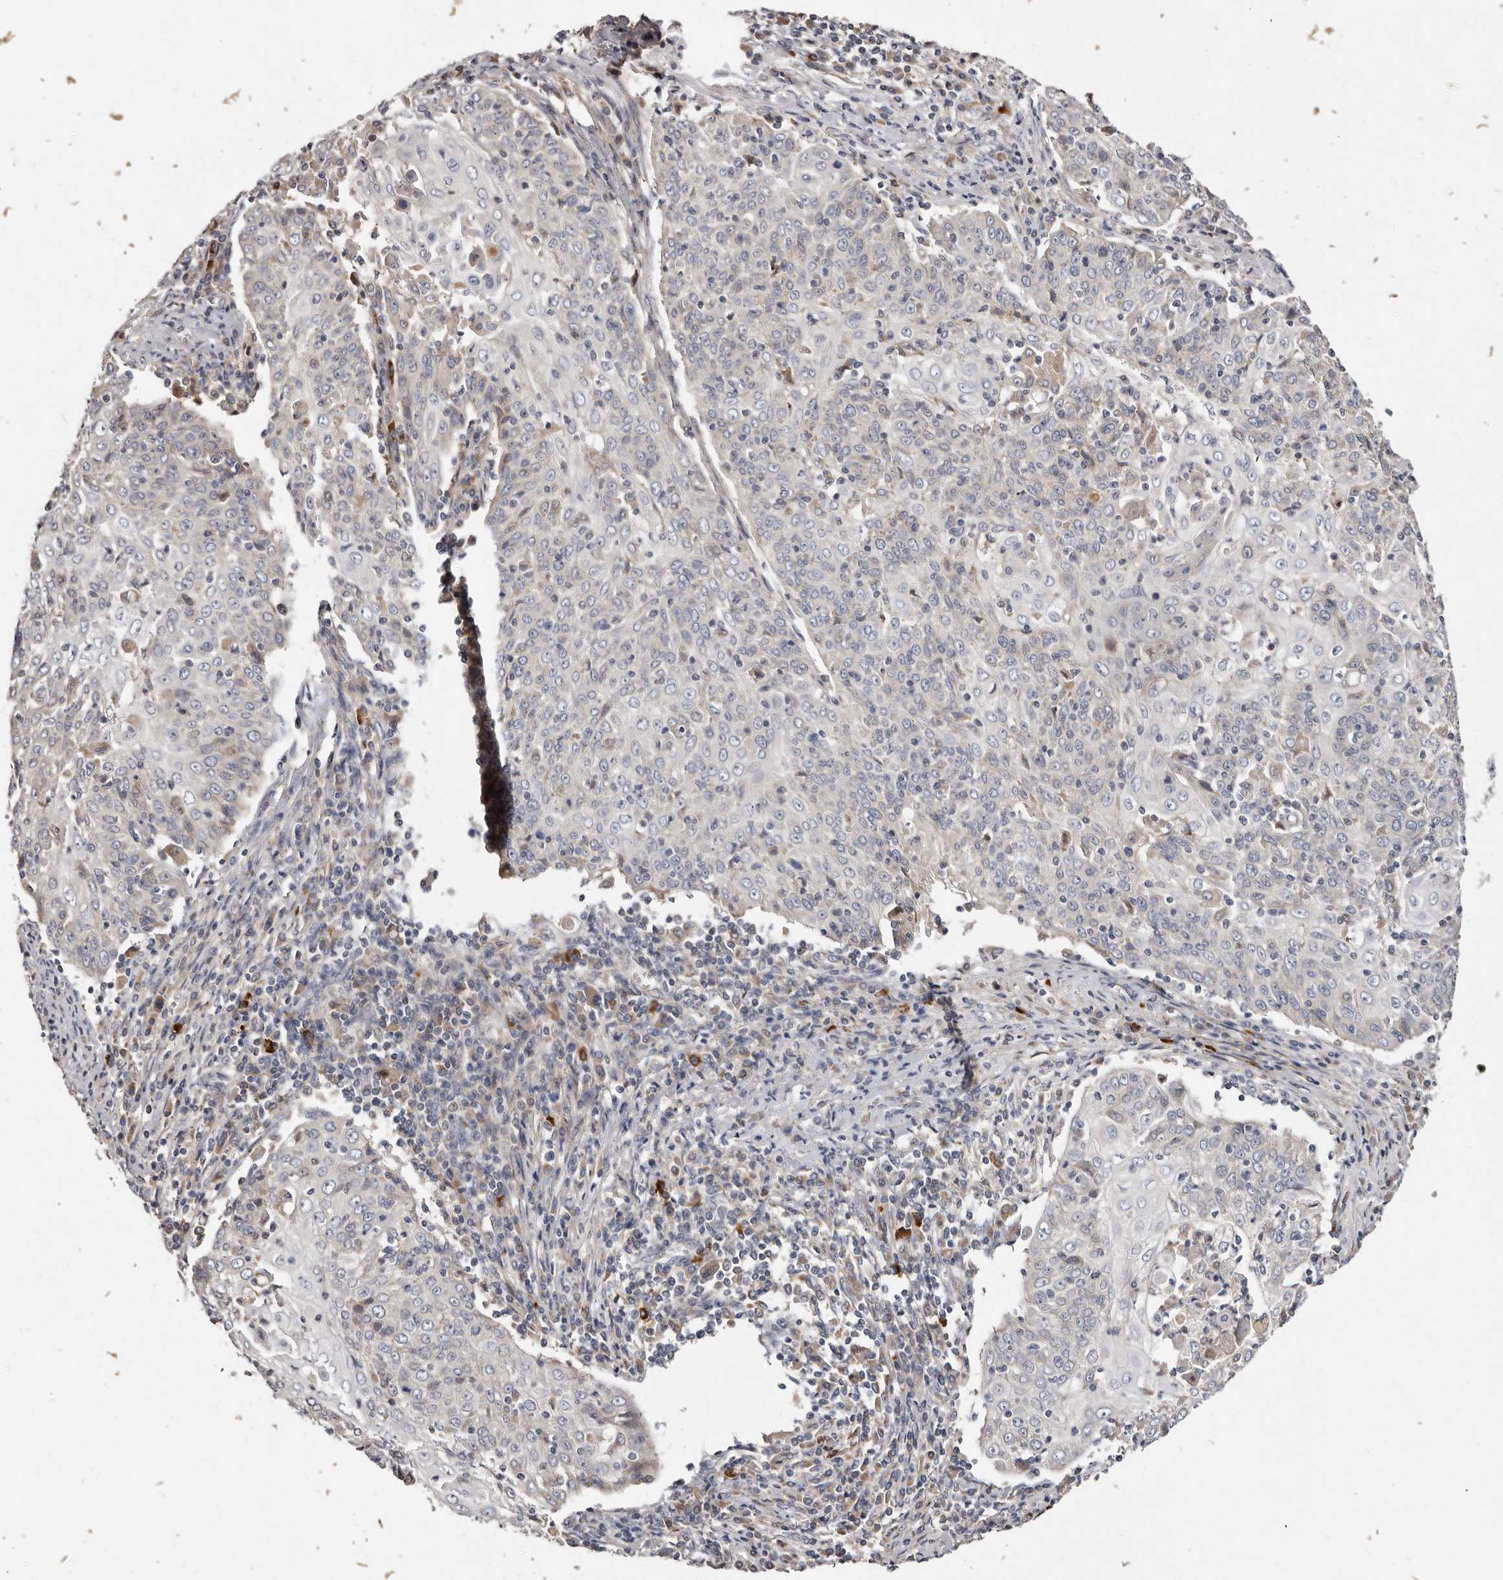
{"staining": {"intensity": "negative", "quantity": "none", "location": "none"}, "tissue": "cervical cancer", "cell_type": "Tumor cells", "image_type": "cancer", "snomed": [{"axis": "morphology", "description": "Squamous cell carcinoma, NOS"}, {"axis": "topography", "description": "Cervix"}], "caption": "The image reveals no significant staining in tumor cells of squamous cell carcinoma (cervical).", "gene": "ASIC5", "patient": {"sex": "female", "age": 48}}